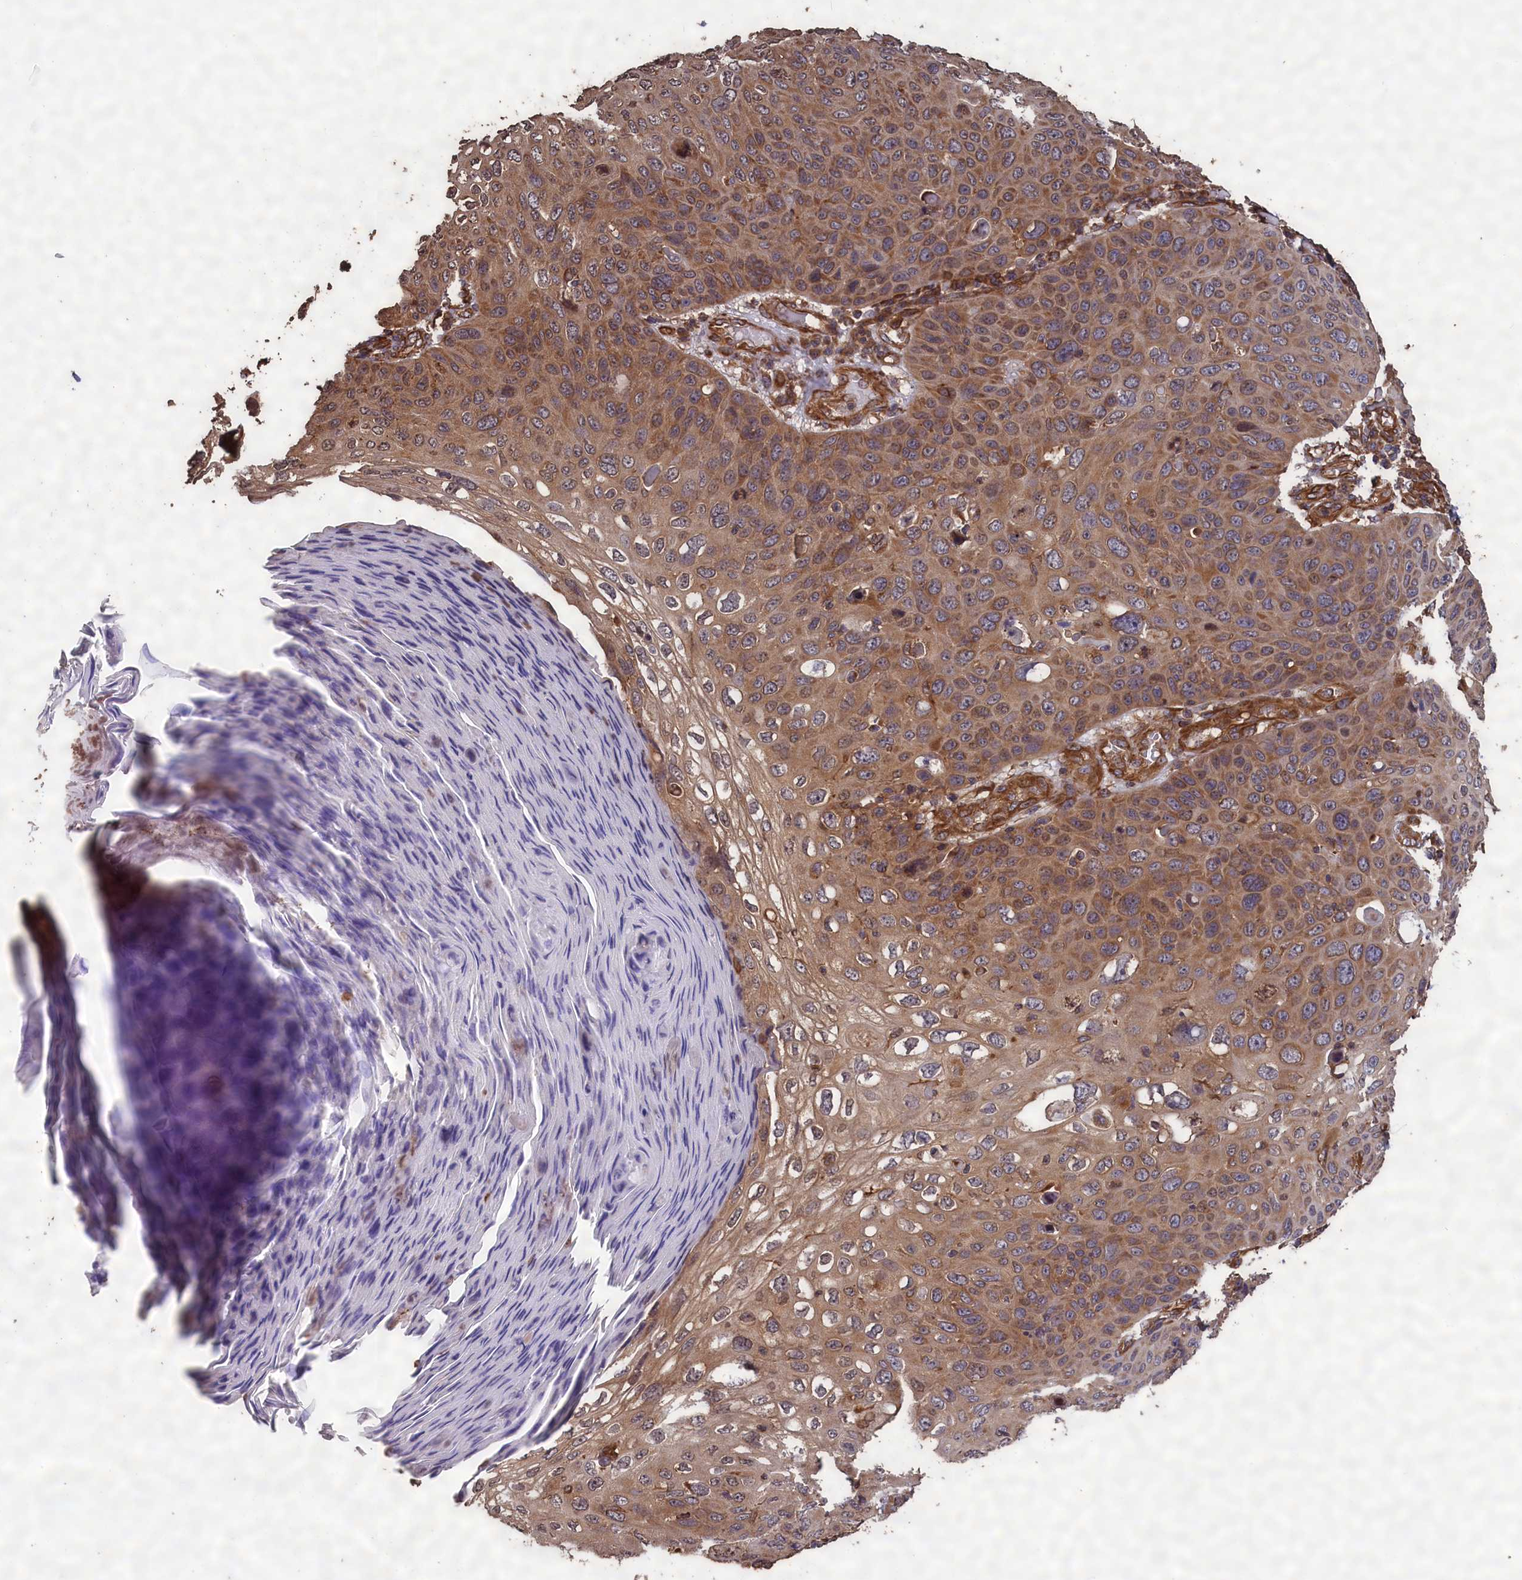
{"staining": {"intensity": "moderate", "quantity": ">75%", "location": "cytoplasmic/membranous"}, "tissue": "skin cancer", "cell_type": "Tumor cells", "image_type": "cancer", "snomed": [{"axis": "morphology", "description": "Squamous cell carcinoma, NOS"}, {"axis": "topography", "description": "Skin"}], "caption": "Immunohistochemical staining of skin cancer reveals medium levels of moderate cytoplasmic/membranous protein positivity in about >75% of tumor cells.", "gene": "CCDC124", "patient": {"sex": "female", "age": 90}}